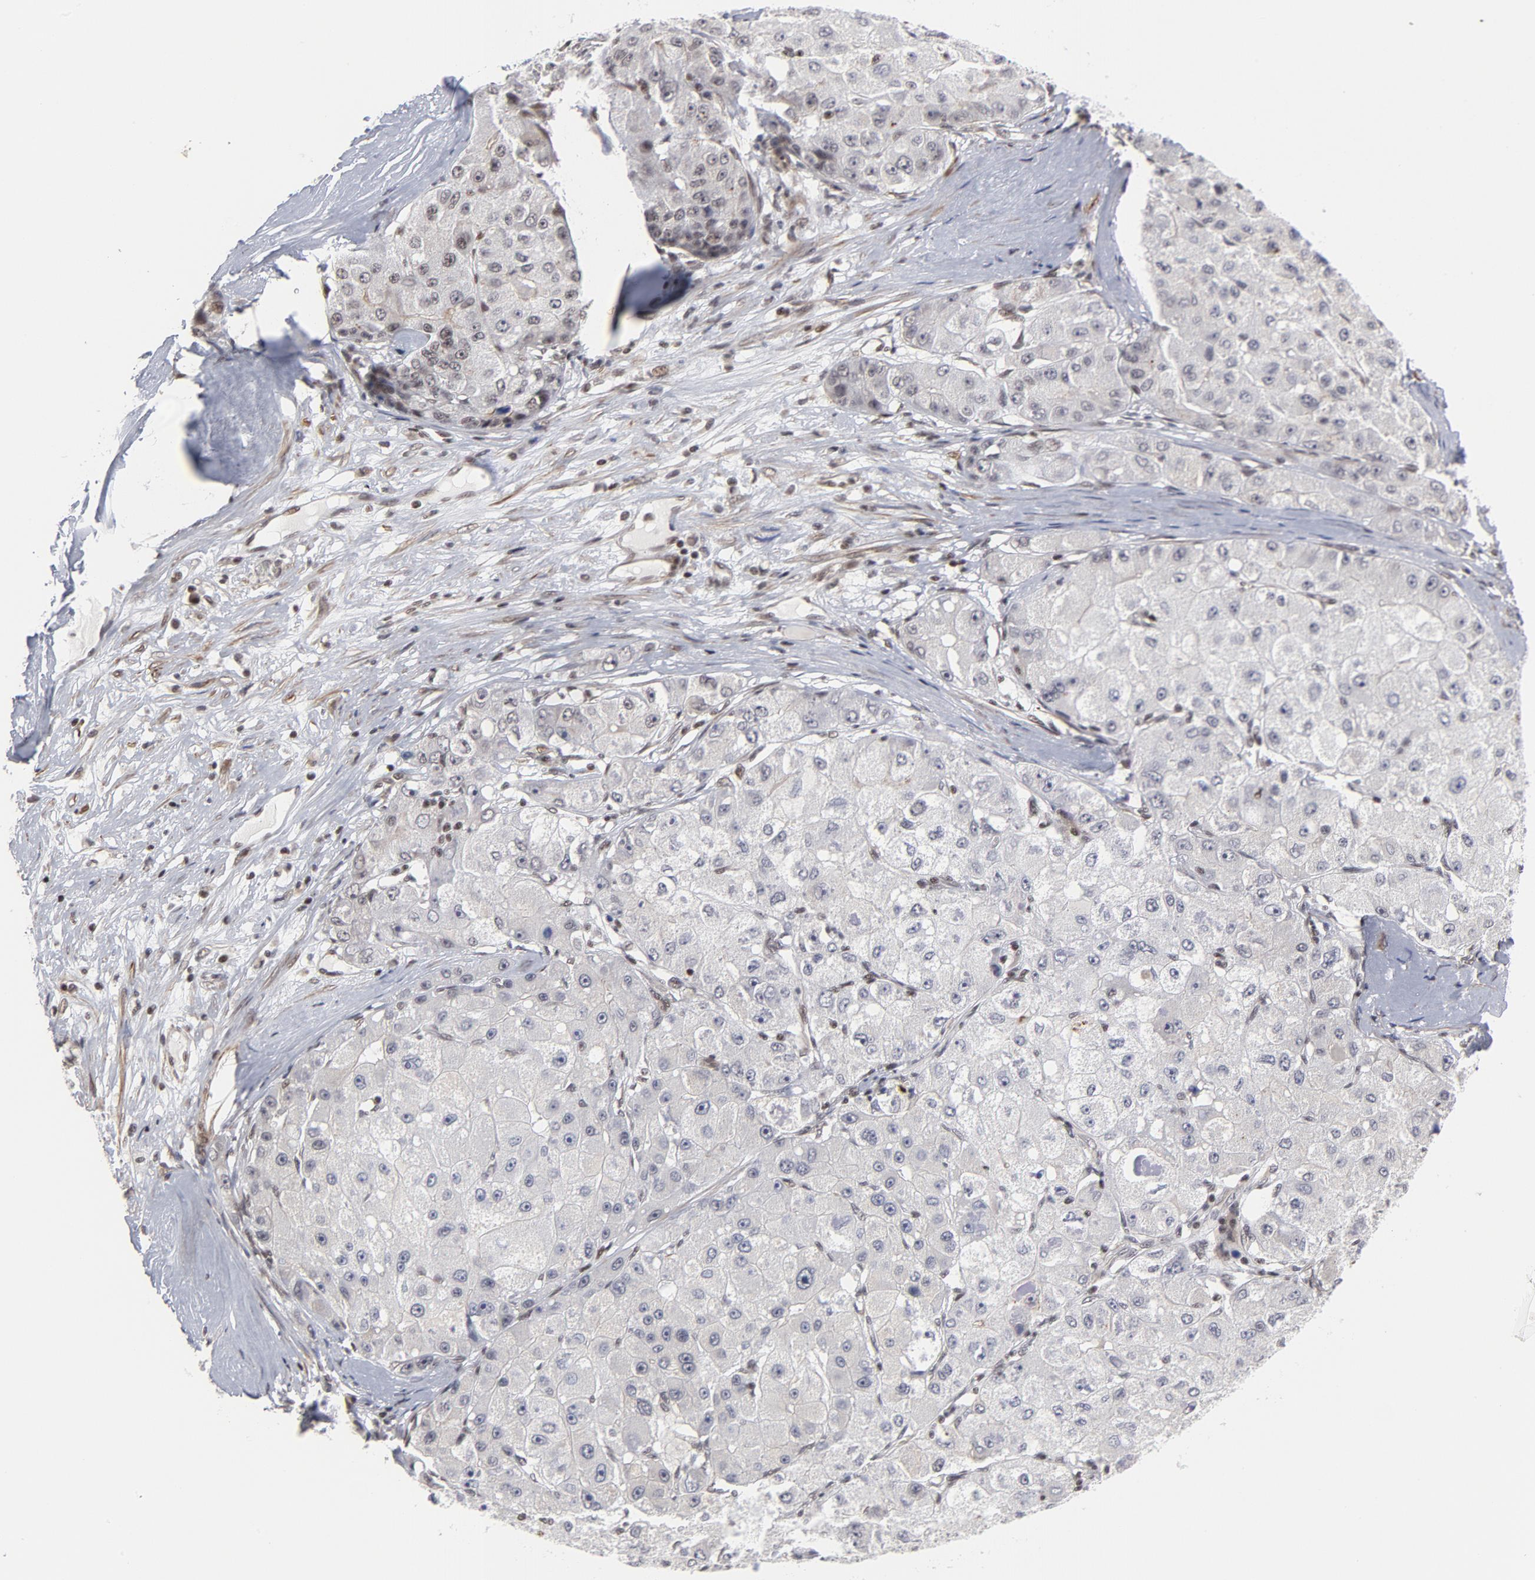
{"staining": {"intensity": "negative", "quantity": "none", "location": "none"}, "tissue": "liver cancer", "cell_type": "Tumor cells", "image_type": "cancer", "snomed": [{"axis": "morphology", "description": "Carcinoma, Hepatocellular, NOS"}, {"axis": "topography", "description": "Liver"}], "caption": "IHC photomicrograph of neoplastic tissue: human liver cancer stained with DAB (3,3'-diaminobenzidine) displays no significant protein staining in tumor cells. Brightfield microscopy of immunohistochemistry stained with DAB (3,3'-diaminobenzidine) (brown) and hematoxylin (blue), captured at high magnification.", "gene": "CTCF", "patient": {"sex": "male", "age": 80}}